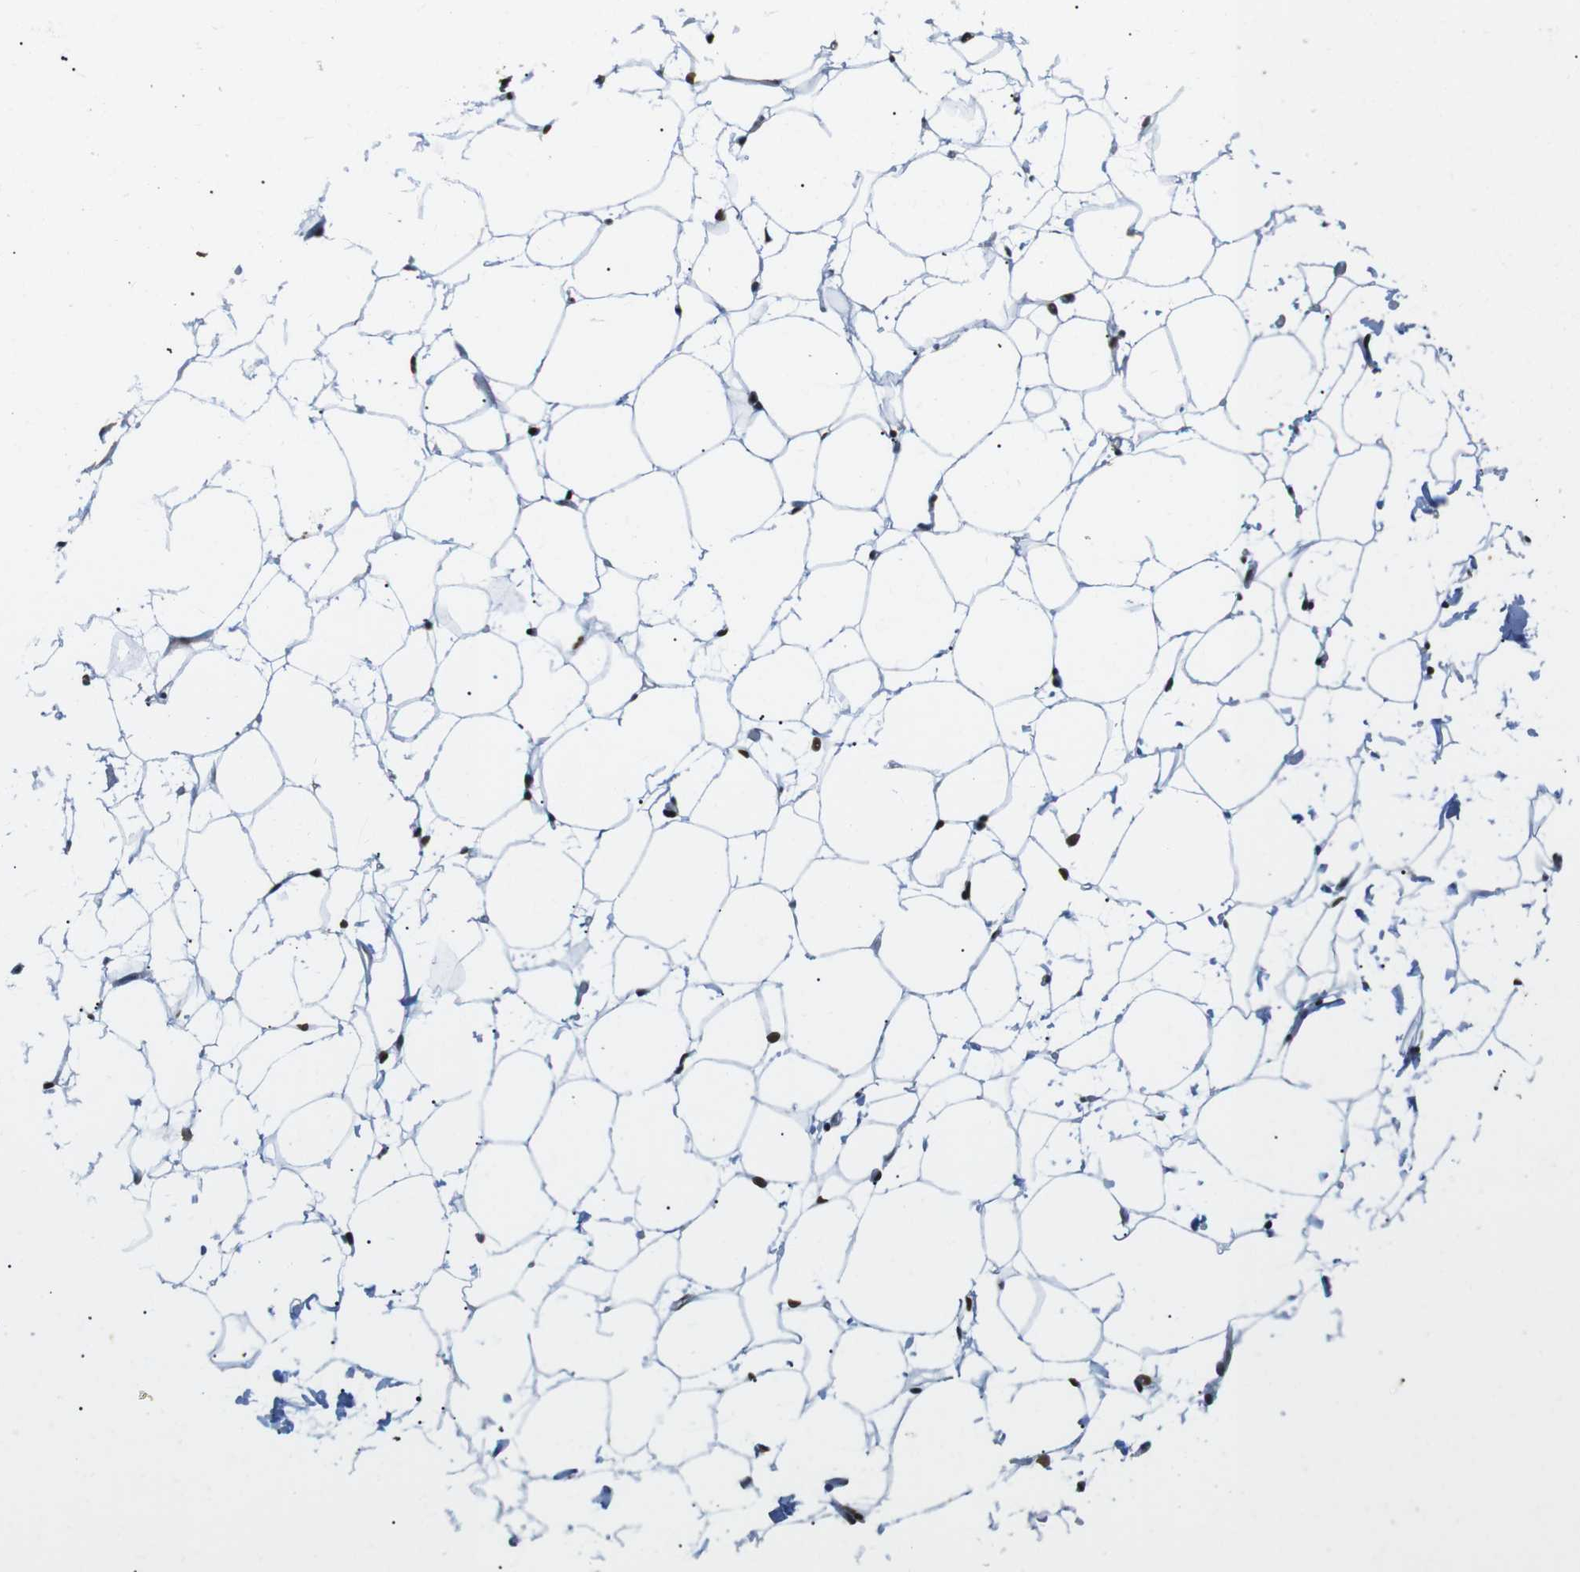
{"staining": {"intensity": "moderate", "quantity": ">75%", "location": "nuclear"}, "tissue": "adipose tissue", "cell_type": "Adipocytes", "image_type": "normal", "snomed": [{"axis": "morphology", "description": "Normal tissue, NOS"}, {"axis": "topography", "description": "Breast"}, {"axis": "topography", "description": "Soft tissue"}], "caption": "DAB (3,3'-diaminobenzidine) immunohistochemical staining of unremarkable adipose tissue shows moderate nuclear protein staining in approximately >75% of adipocytes.", "gene": "ARID1A", "patient": {"sex": "female", "age": 75}}